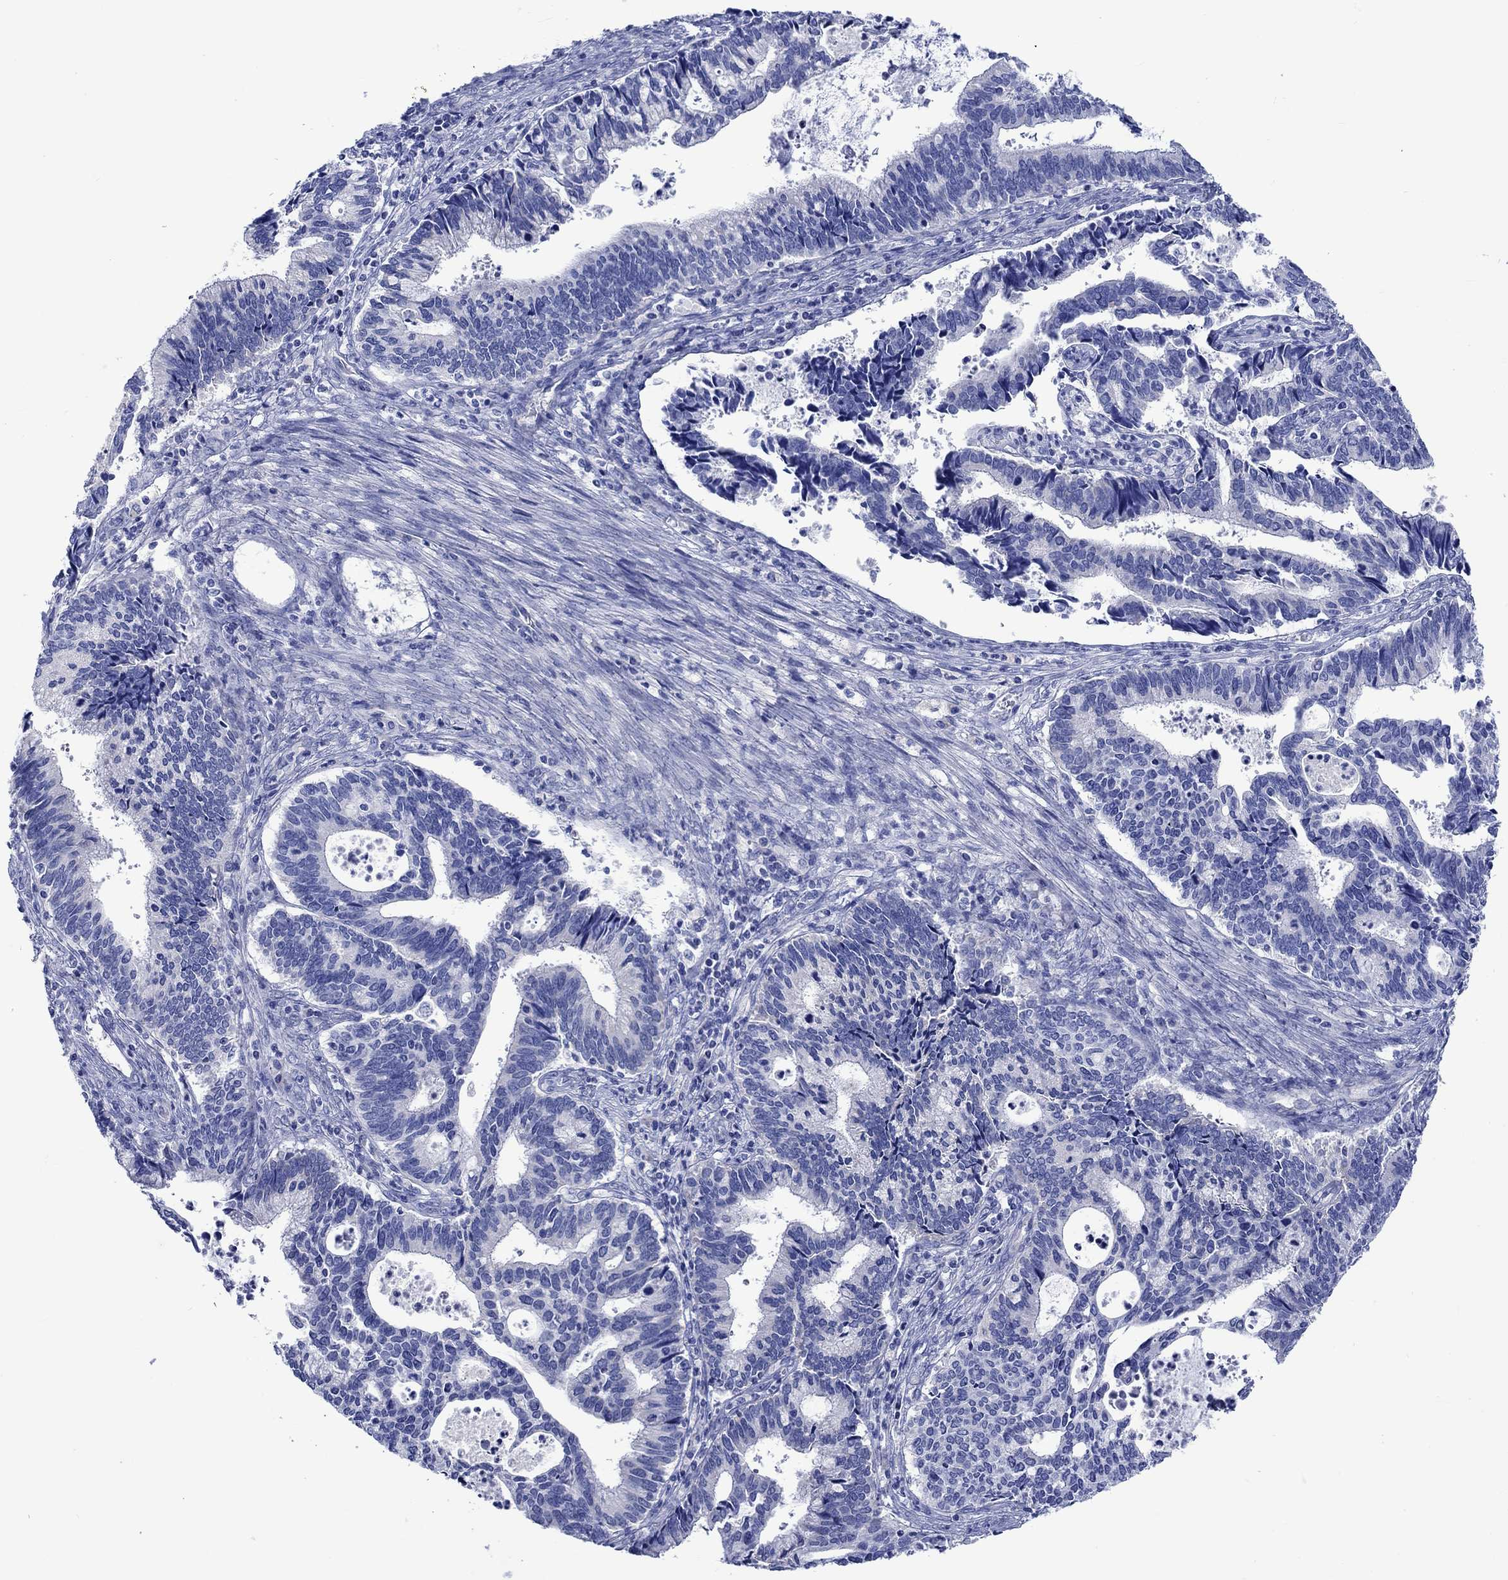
{"staining": {"intensity": "negative", "quantity": "none", "location": "none"}, "tissue": "cervical cancer", "cell_type": "Tumor cells", "image_type": "cancer", "snomed": [{"axis": "morphology", "description": "Adenocarcinoma, NOS"}, {"axis": "topography", "description": "Cervix"}], "caption": "DAB (3,3'-diaminobenzidine) immunohistochemical staining of human cervical cancer demonstrates no significant expression in tumor cells.", "gene": "CPLX2", "patient": {"sex": "female", "age": 42}}